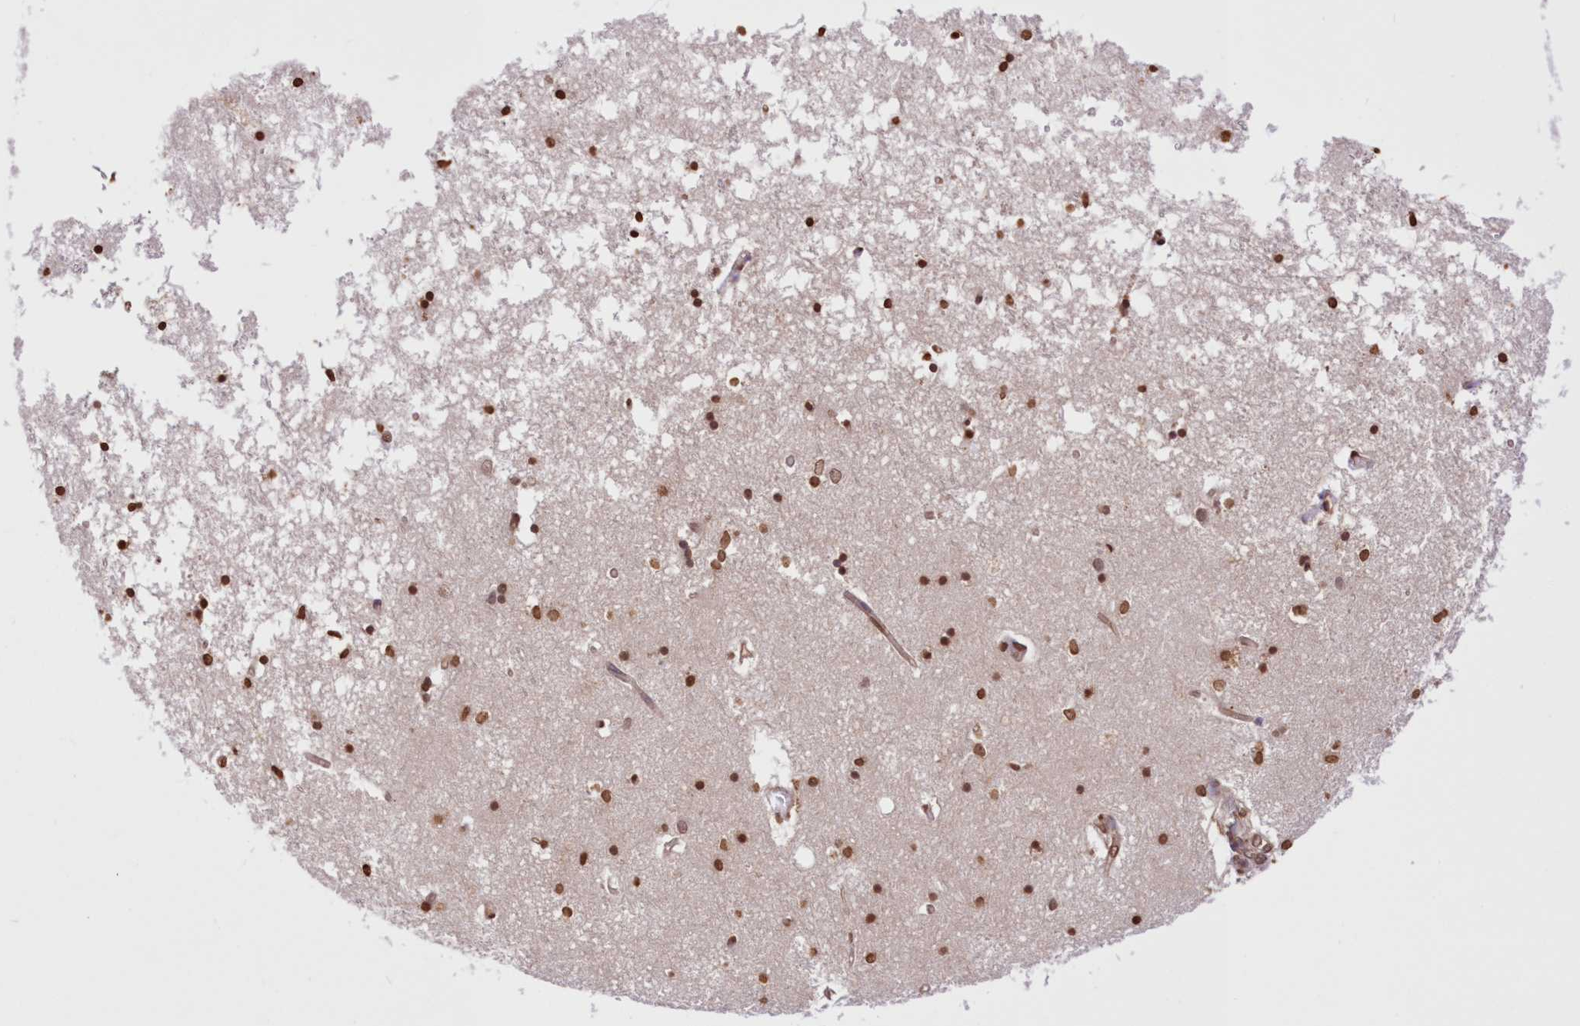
{"staining": {"intensity": "strong", "quantity": "25%-75%", "location": "nuclear"}, "tissue": "hippocampus", "cell_type": "Glial cells", "image_type": "normal", "snomed": [{"axis": "morphology", "description": "Normal tissue, NOS"}, {"axis": "topography", "description": "Hippocampus"}], "caption": "A histopathology image of hippocampus stained for a protein displays strong nuclear brown staining in glial cells.", "gene": "FCHO2", "patient": {"sex": "male", "age": 70}}